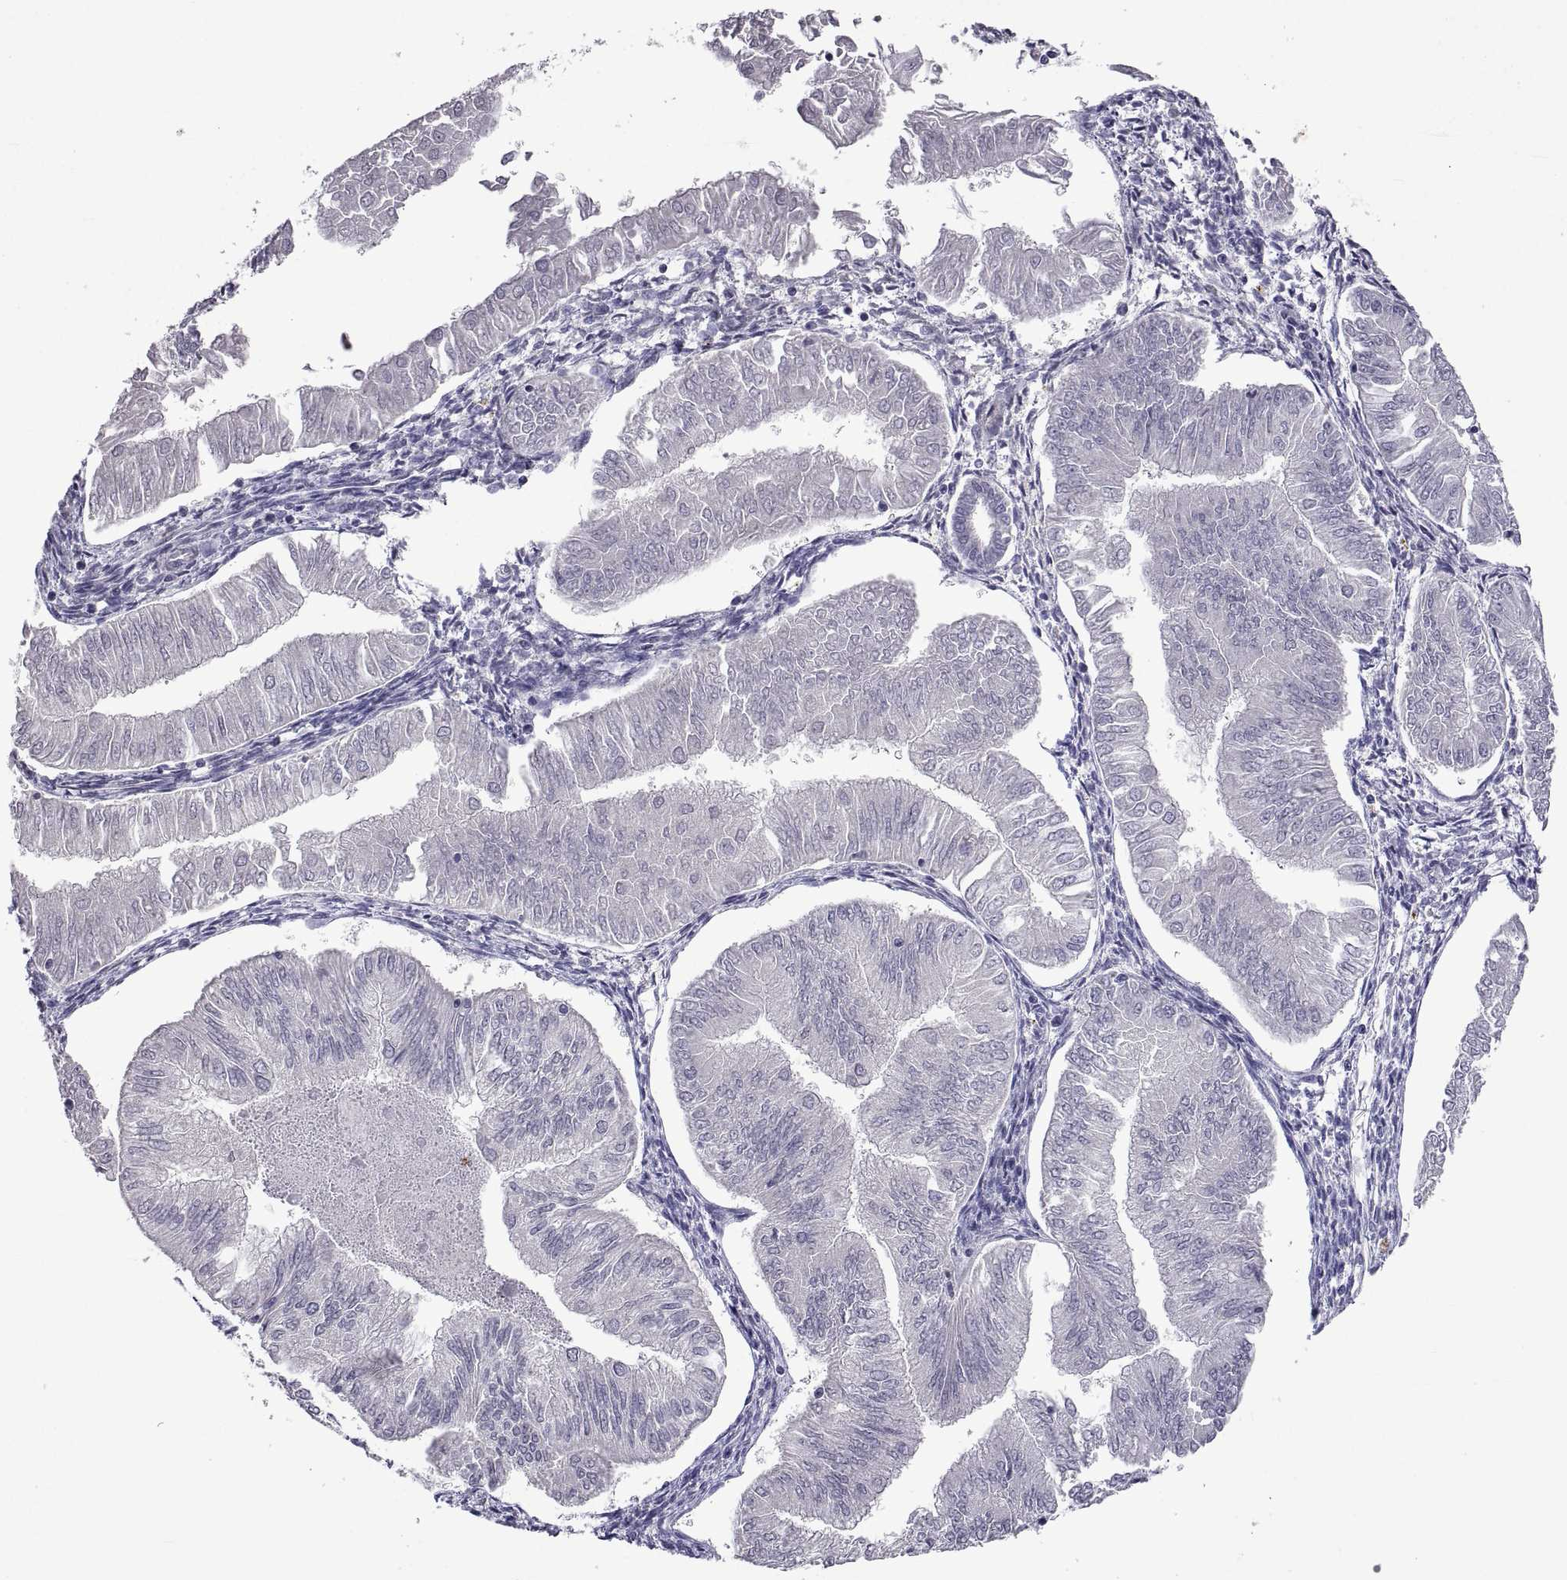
{"staining": {"intensity": "negative", "quantity": "none", "location": "none"}, "tissue": "endometrial cancer", "cell_type": "Tumor cells", "image_type": "cancer", "snomed": [{"axis": "morphology", "description": "Adenocarcinoma, NOS"}, {"axis": "topography", "description": "Endometrium"}], "caption": "This is a micrograph of immunohistochemistry (IHC) staining of adenocarcinoma (endometrial), which shows no expression in tumor cells.", "gene": "MS4A1", "patient": {"sex": "female", "age": 53}}